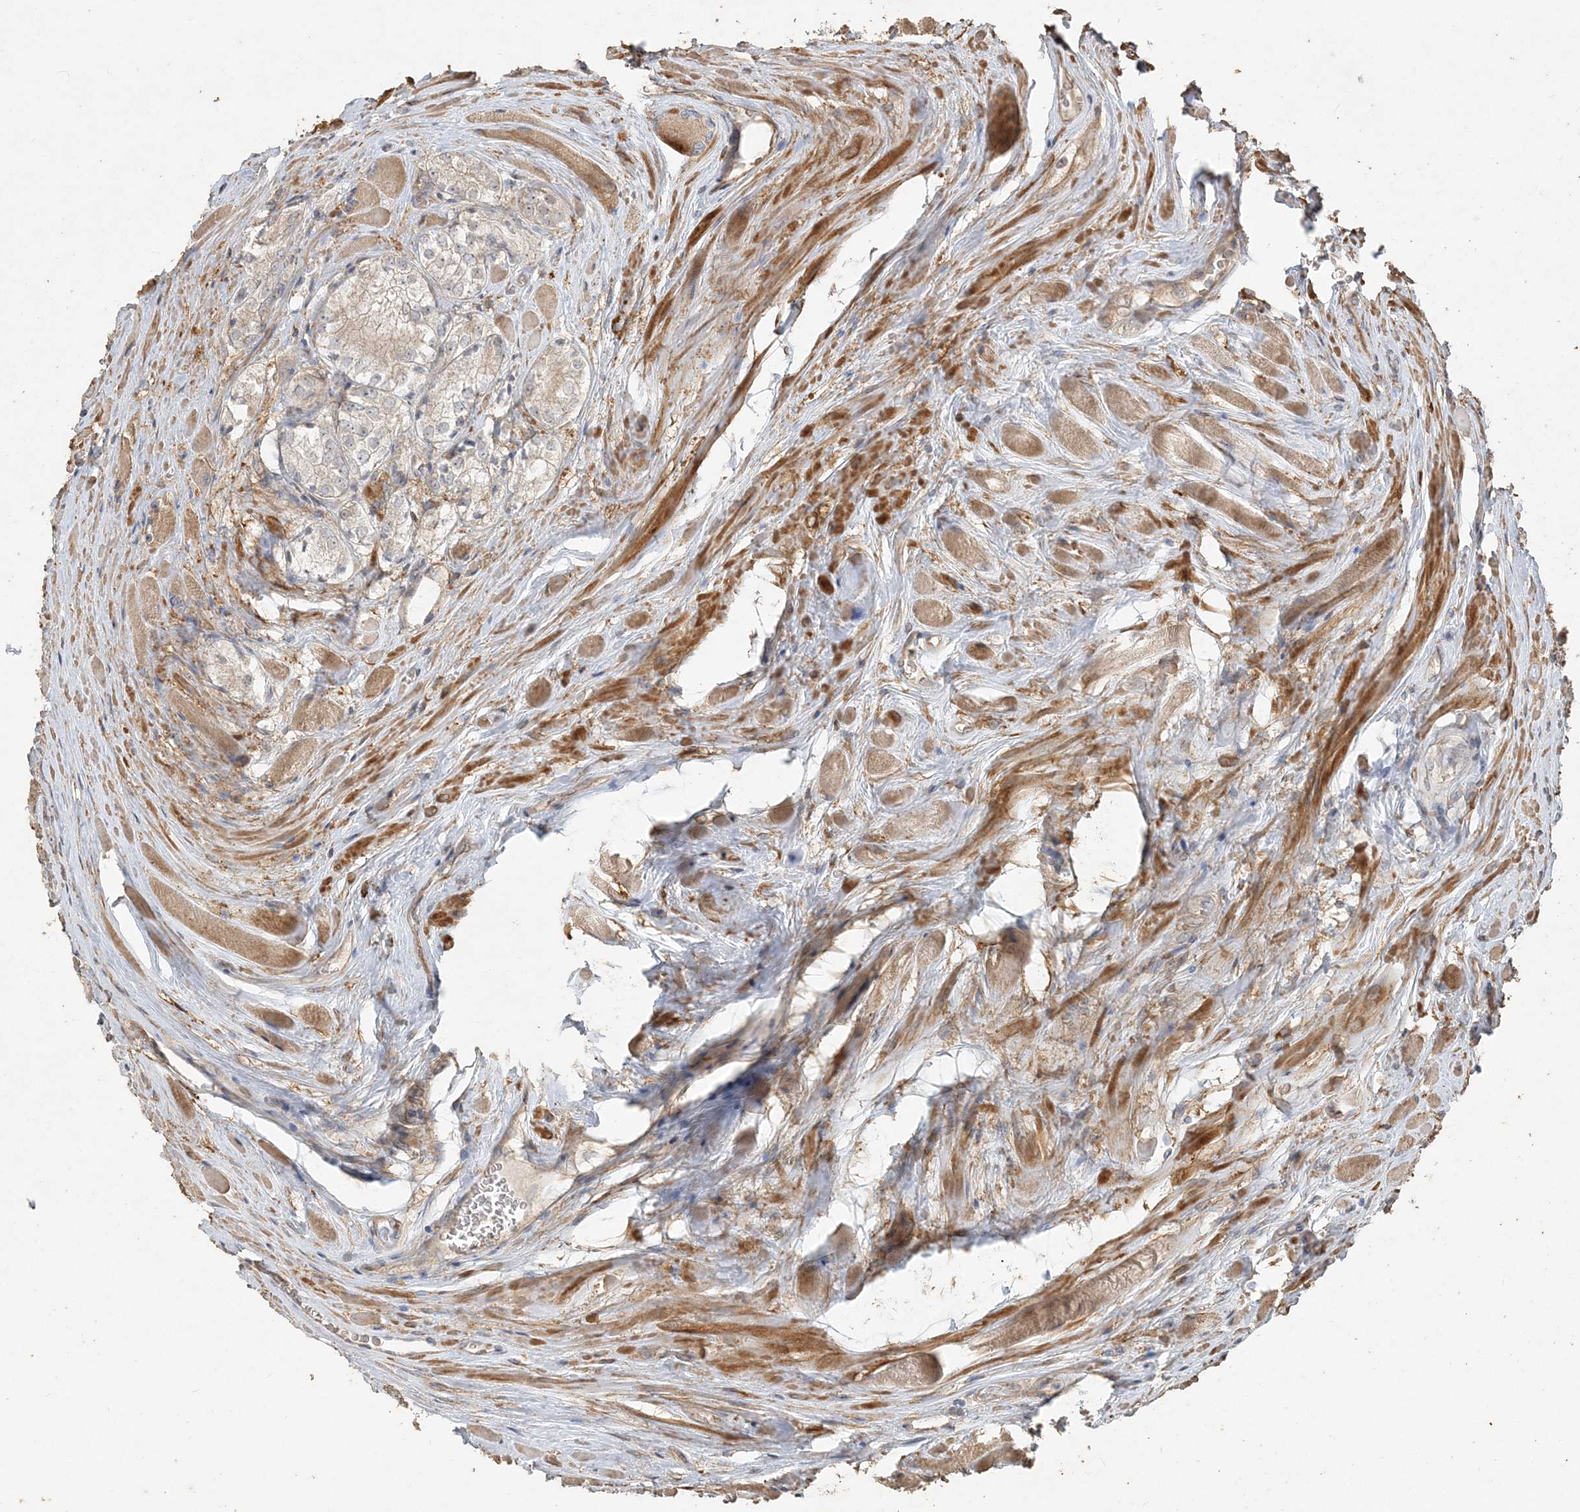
{"staining": {"intensity": "weak", "quantity": "<25%", "location": "cytoplasmic/membranous"}, "tissue": "prostate cancer", "cell_type": "Tumor cells", "image_type": "cancer", "snomed": [{"axis": "morphology", "description": "Adenocarcinoma, Low grade"}, {"axis": "topography", "description": "Prostate"}], "caption": "Immunohistochemical staining of human adenocarcinoma (low-grade) (prostate) shows no significant positivity in tumor cells.", "gene": "RNF145", "patient": {"sex": "male", "age": 67}}